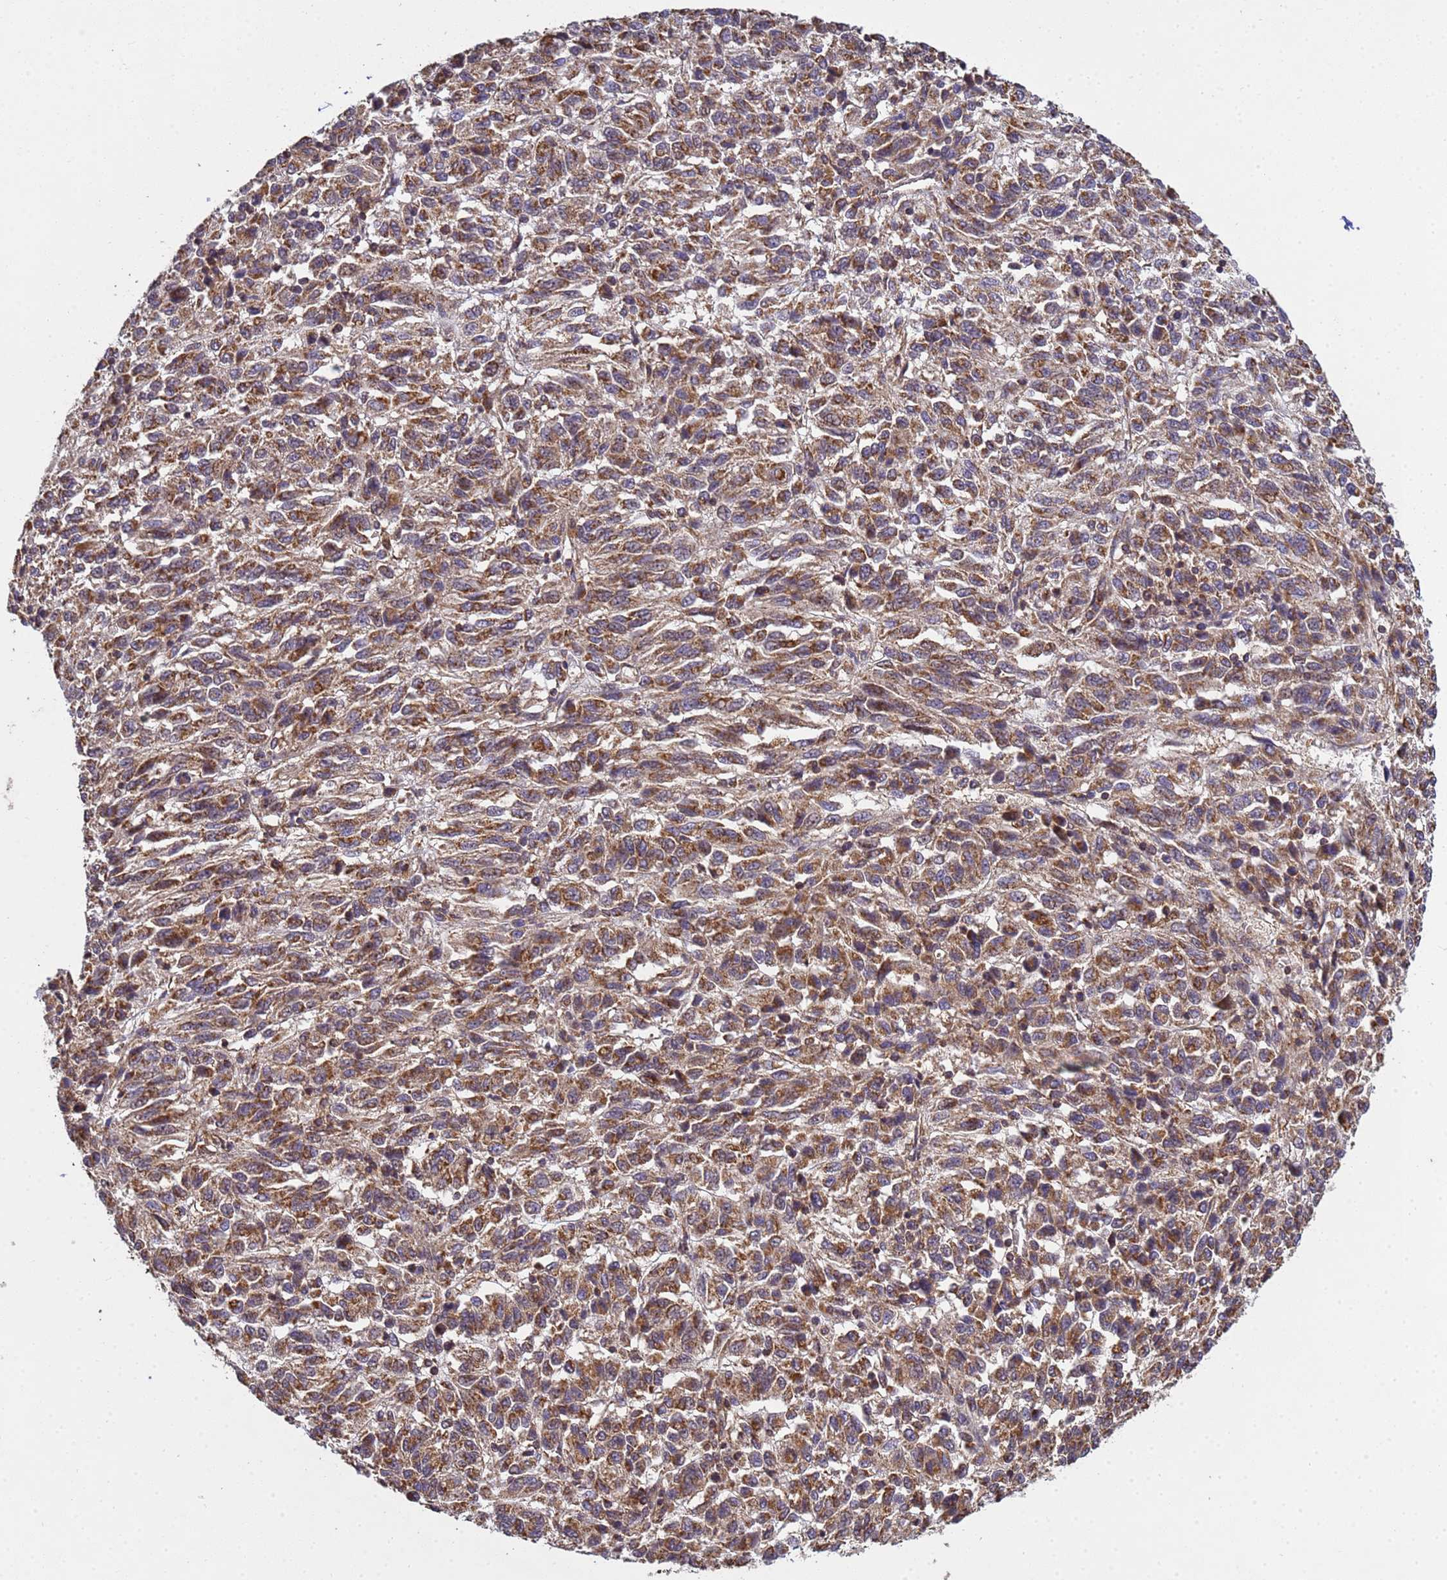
{"staining": {"intensity": "moderate", "quantity": ">75%", "location": "cytoplasmic/membranous"}, "tissue": "melanoma", "cell_type": "Tumor cells", "image_type": "cancer", "snomed": [{"axis": "morphology", "description": "Malignant melanoma, Metastatic site"}, {"axis": "topography", "description": "Lung"}], "caption": "A histopathology image of human malignant melanoma (metastatic site) stained for a protein displays moderate cytoplasmic/membranous brown staining in tumor cells. Using DAB (brown) and hematoxylin (blue) stains, captured at high magnification using brightfield microscopy.", "gene": "P2RX7", "patient": {"sex": "male", "age": 64}}